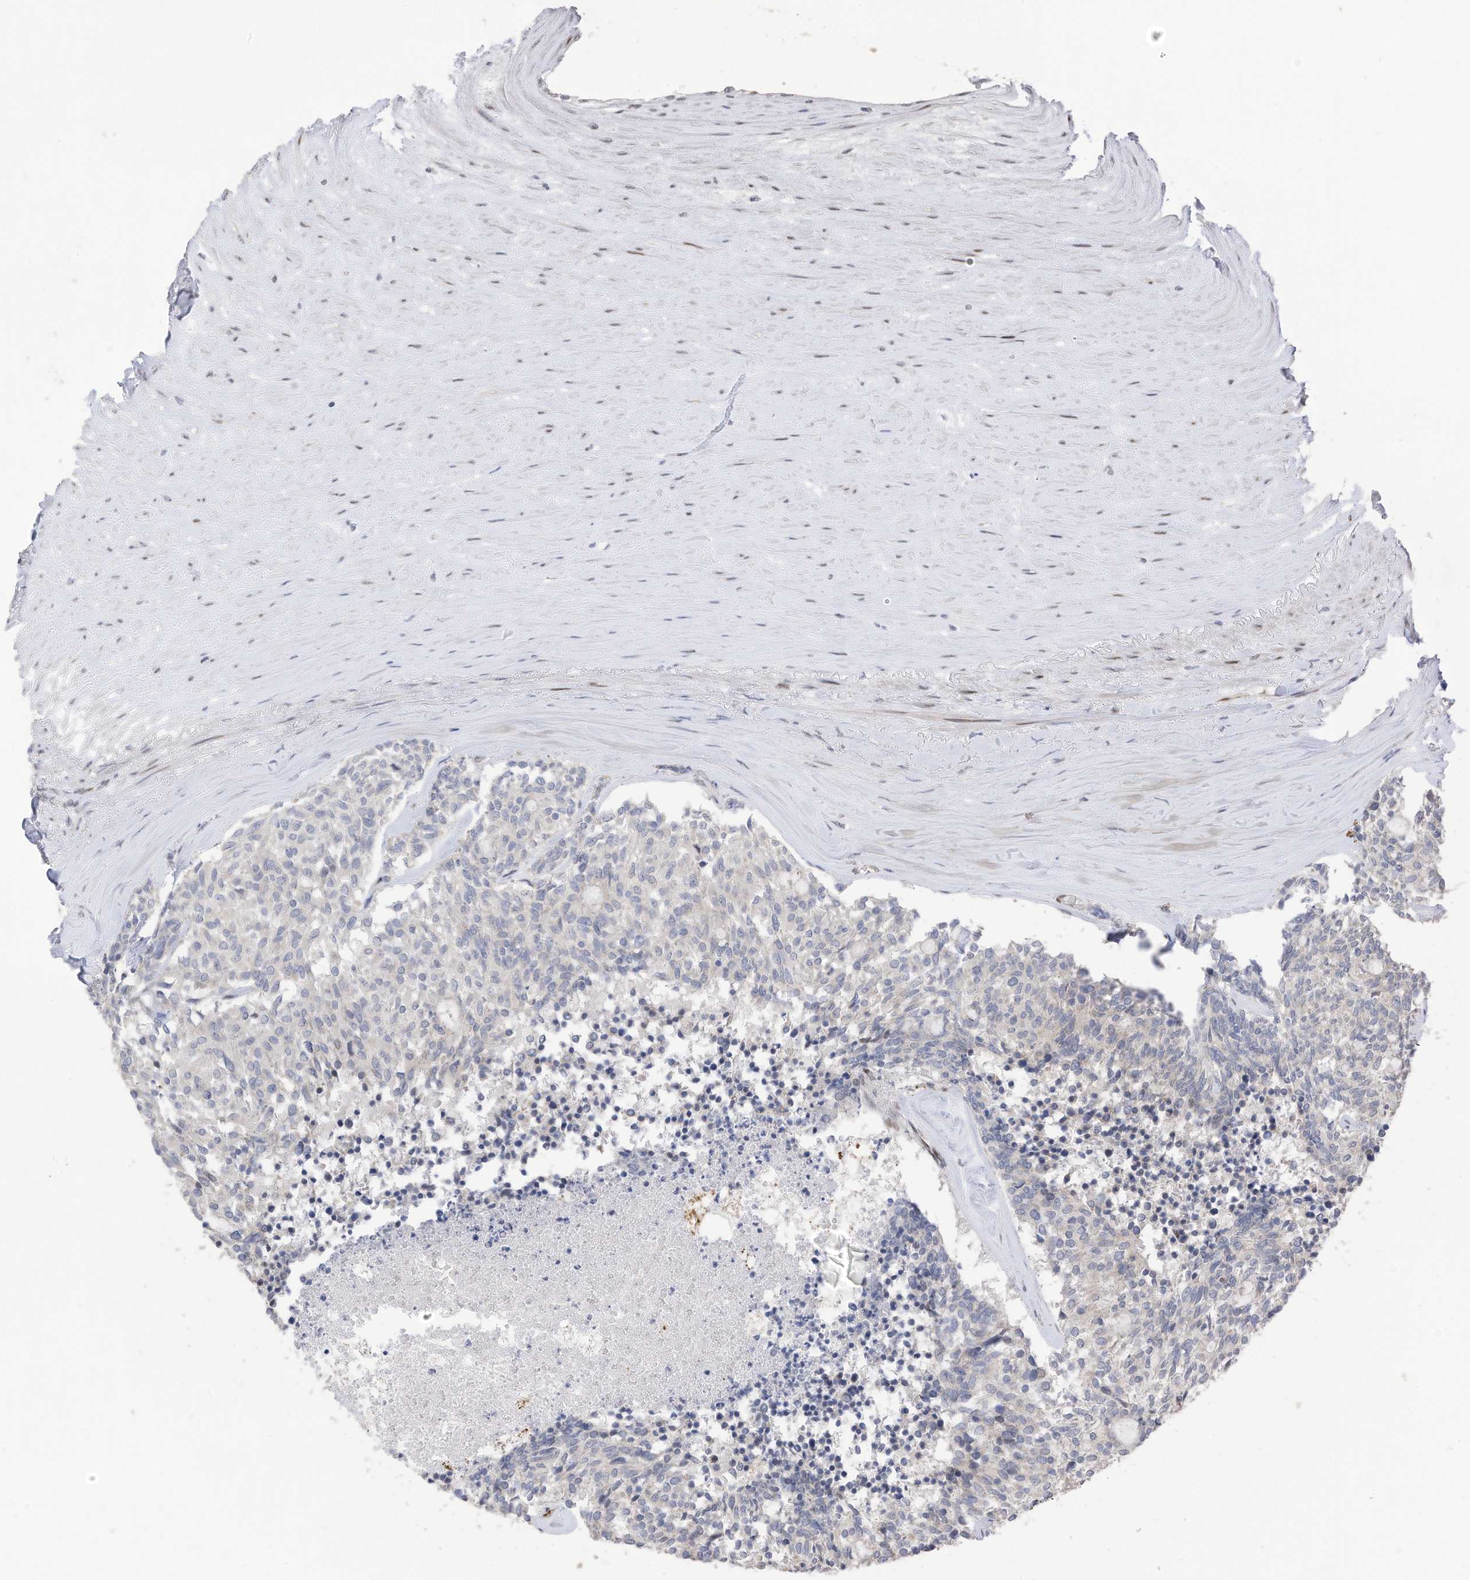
{"staining": {"intensity": "negative", "quantity": "none", "location": "none"}, "tissue": "carcinoid", "cell_type": "Tumor cells", "image_type": "cancer", "snomed": [{"axis": "morphology", "description": "Carcinoid, malignant, NOS"}, {"axis": "topography", "description": "Pancreas"}], "caption": "Image shows no protein expression in tumor cells of carcinoid (malignant) tissue. The staining was performed using DAB to visualize the protein expression in brown, while the nuclei were stained in blue with hematoxylin (Magnification: 20x).", "gene": "RABL3", "patient": {"sex": "female", "age": 54}}